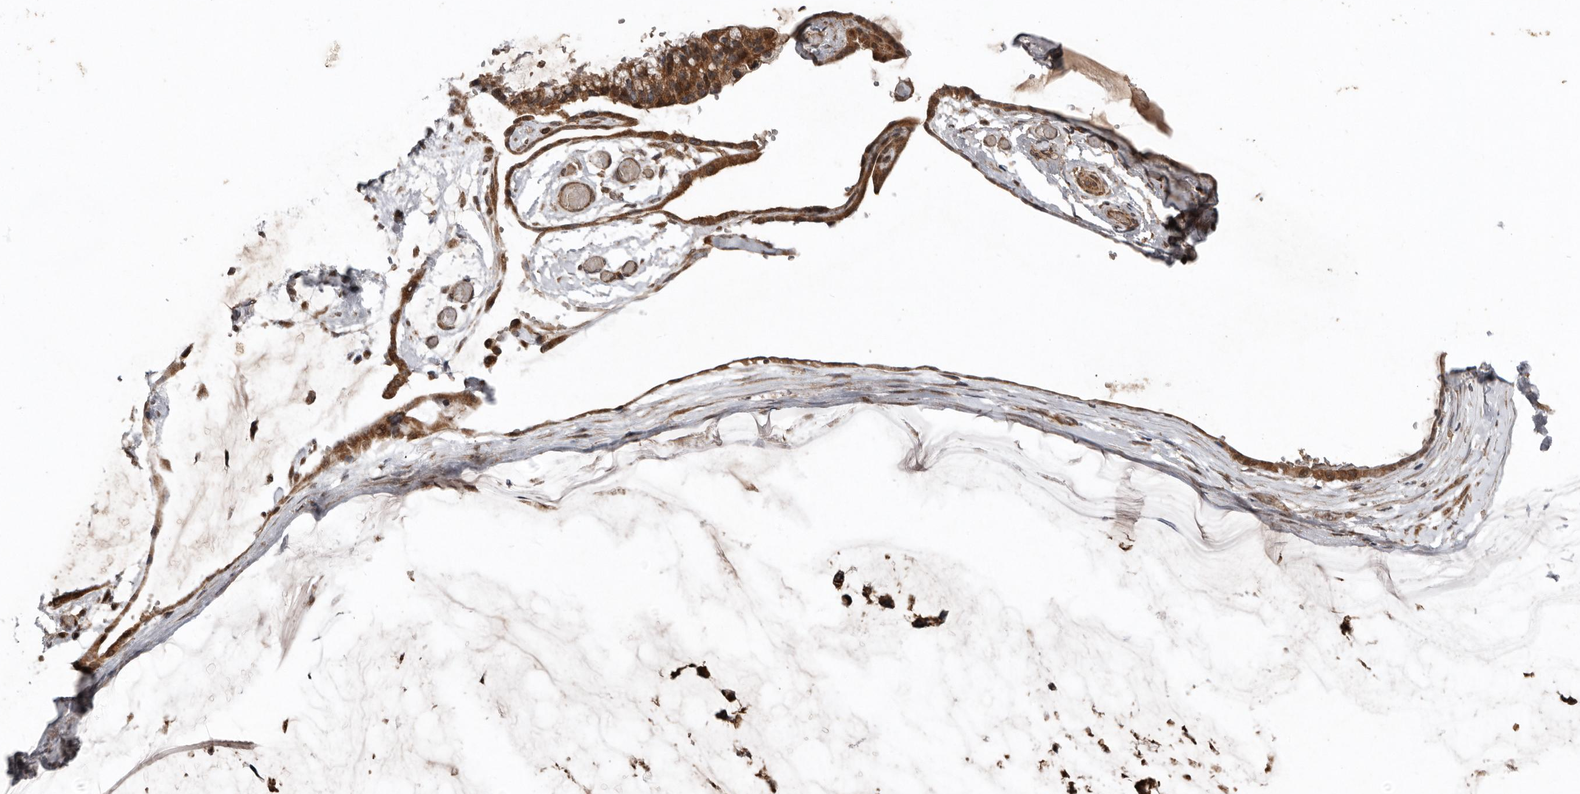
{"staining": {"intensity": "strong", "quantity": ">75%", "location": "cytoplasmic/membranous"}, "tissue": "ovarian cancer", "cell_type": "Tumor cells", "image_type": "cancer", "snomed": [{"axis": "morphology", "description": "Cystadenocarcinoma, mucinous, NOS"}, {"axis": "topography", "description": "Ovary"}], "caption": "Brown immunohistochemical staining in ovarian cancer demonstrates strong cytoplasmic/membranous positivity in approximately >75% of tumor cells.", "gene": "RANBP17", "patient": {"sex": "female", "age": 39}}